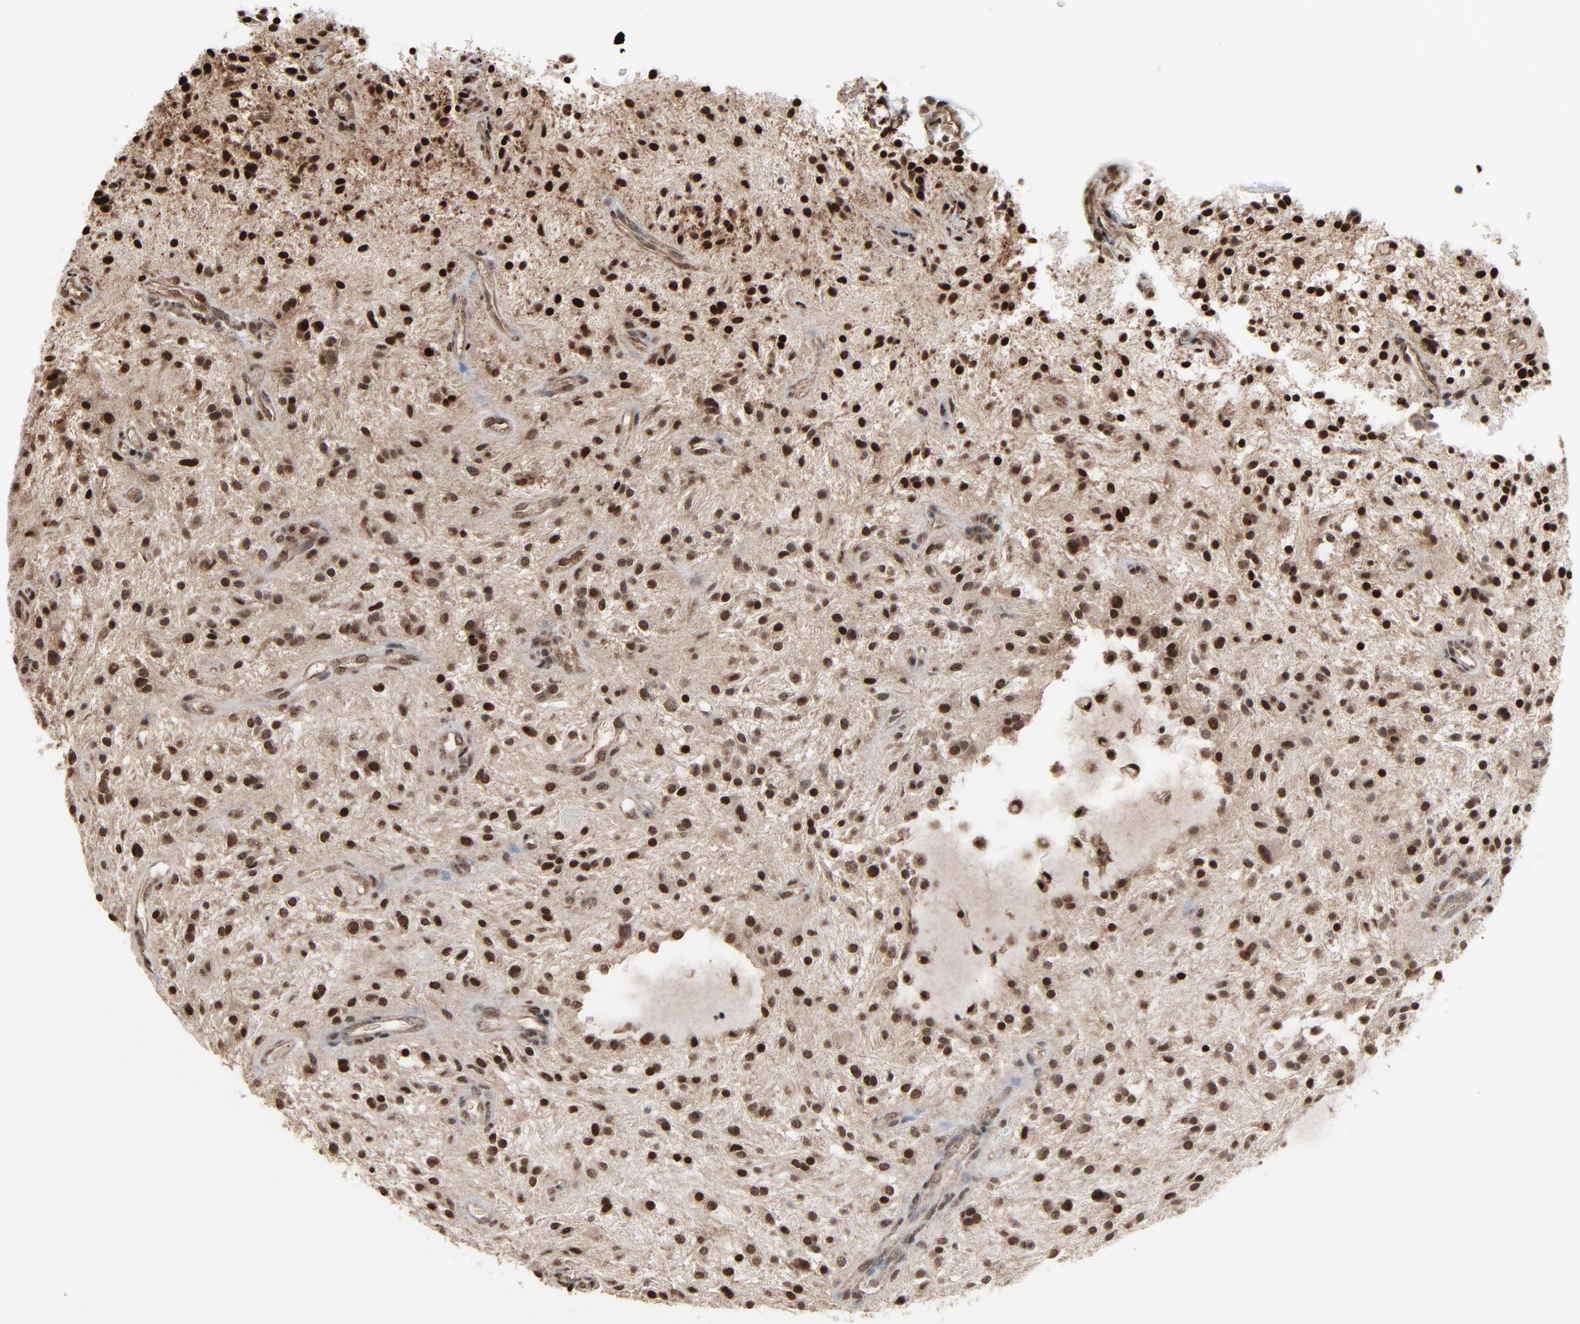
{"staining": {"intensity": "strong", "quantity": ">75%", "location": "cytoplasmic/membranous,nuclear"}, "tissue": "glioma", "cell_type": "Tumor cells", "image_type": "cancer", "snomed": [{"axis": "morphology", "description": "Glioma, malignant, NOS"}, {"axis": "topography", "description": "Cerebellum"}], "caption": "DAB immunohistochemical staining of glioma displays strong cytoplasmic/membranous and nuclear protein positivity in approximately >75% of tumor cells.", "gene": "MEIS2", "patient": {"sex": "female", "age": 10}}